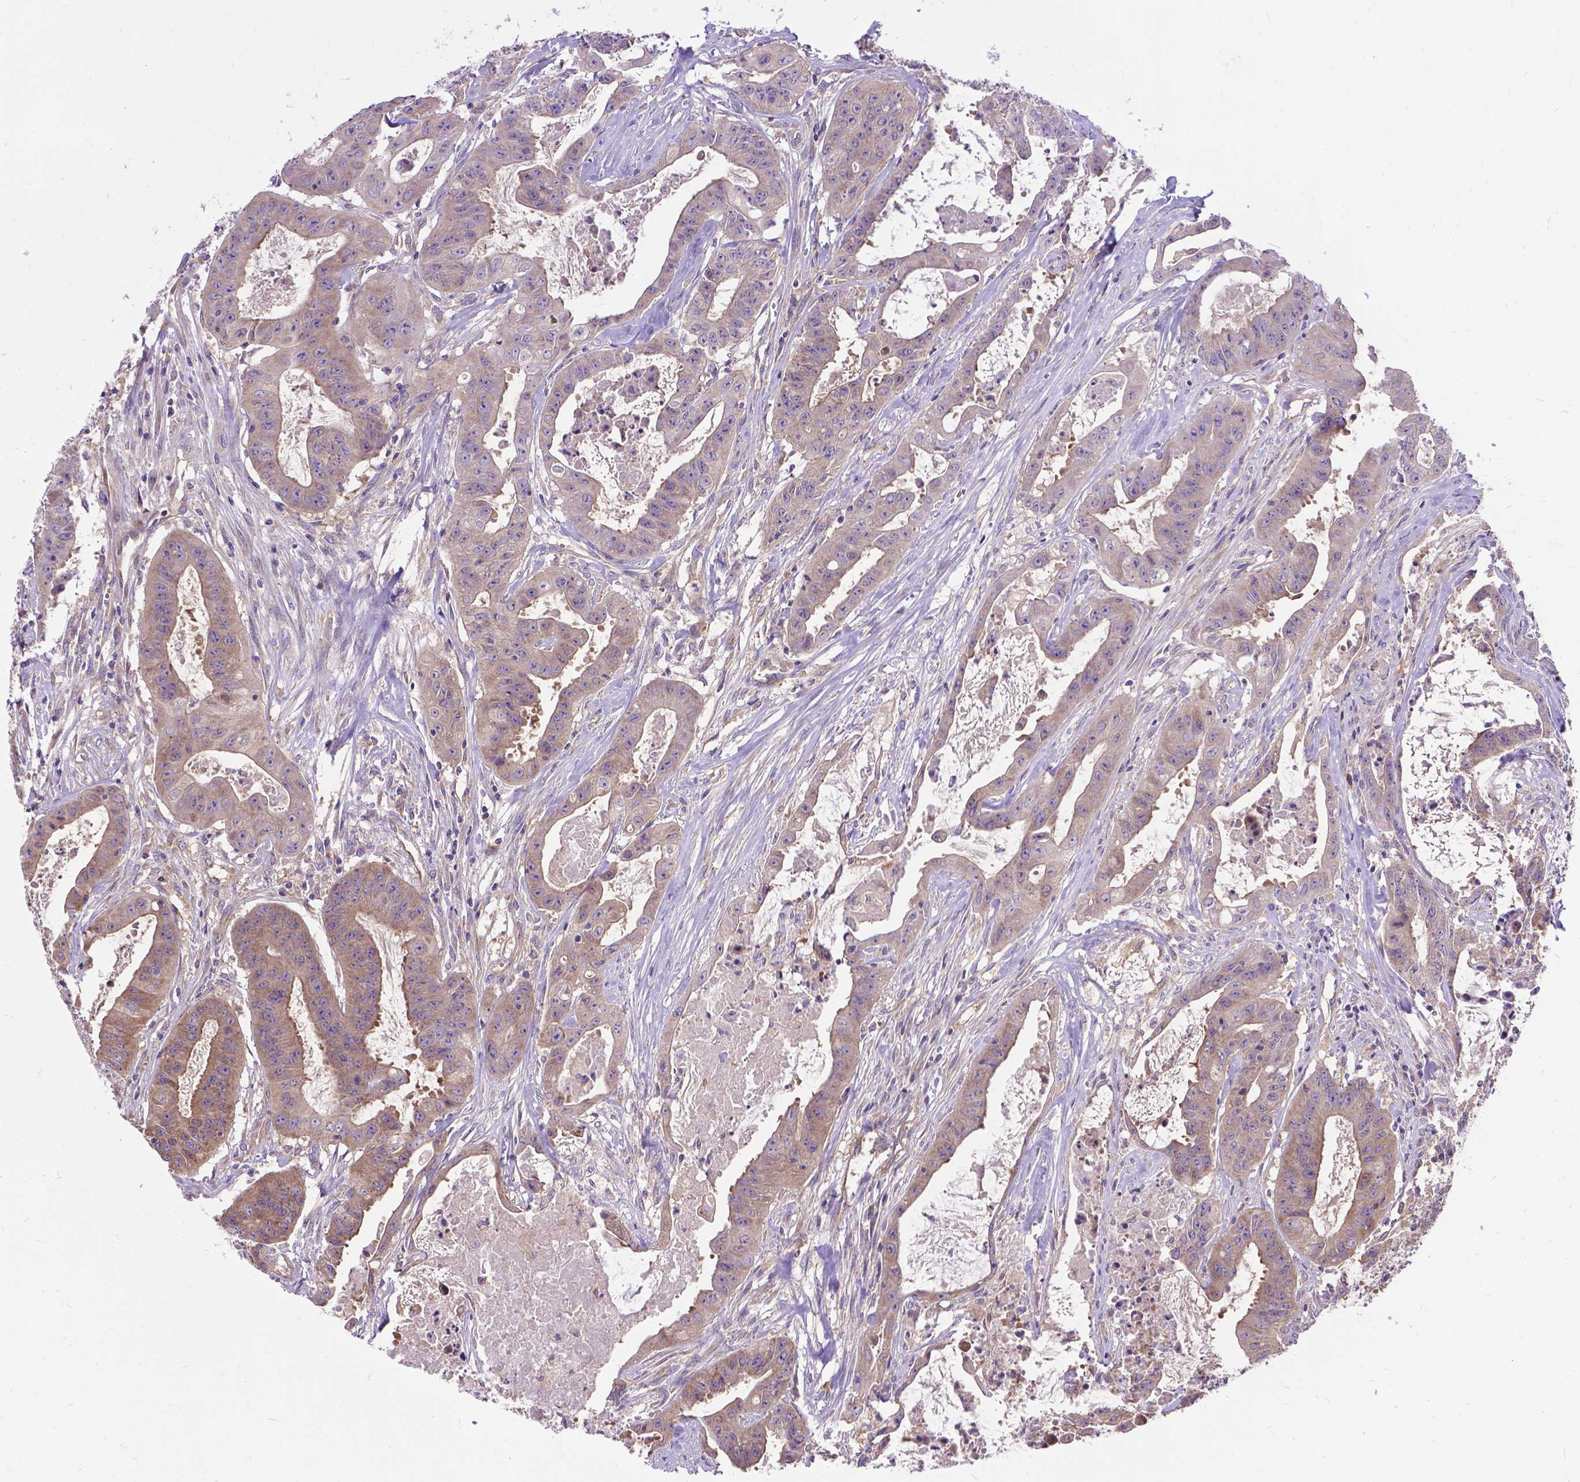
{"staining": {"intensity": "weak", "quantity": "25%-75%", "location": "cytoplasmic/membranous"}, "tissue": "colorectal cancer", "cell_type": "Tumor cells", "image_type": "cancer", "snomed": [{"axis": "morphology", "description": "Adenocarcinoma, NOS"}, {"axis": "topography", "description": "Colon"}], "caption": "About 25%-75% of tumor cells in human colorectal adenocarcinoma exhibit weak cytoplasmic/membranous protein staining as visualized by brown immunohistochemical staining.", "gene": "CFAP299", "patient": {"sex": "male", "age": 33}}